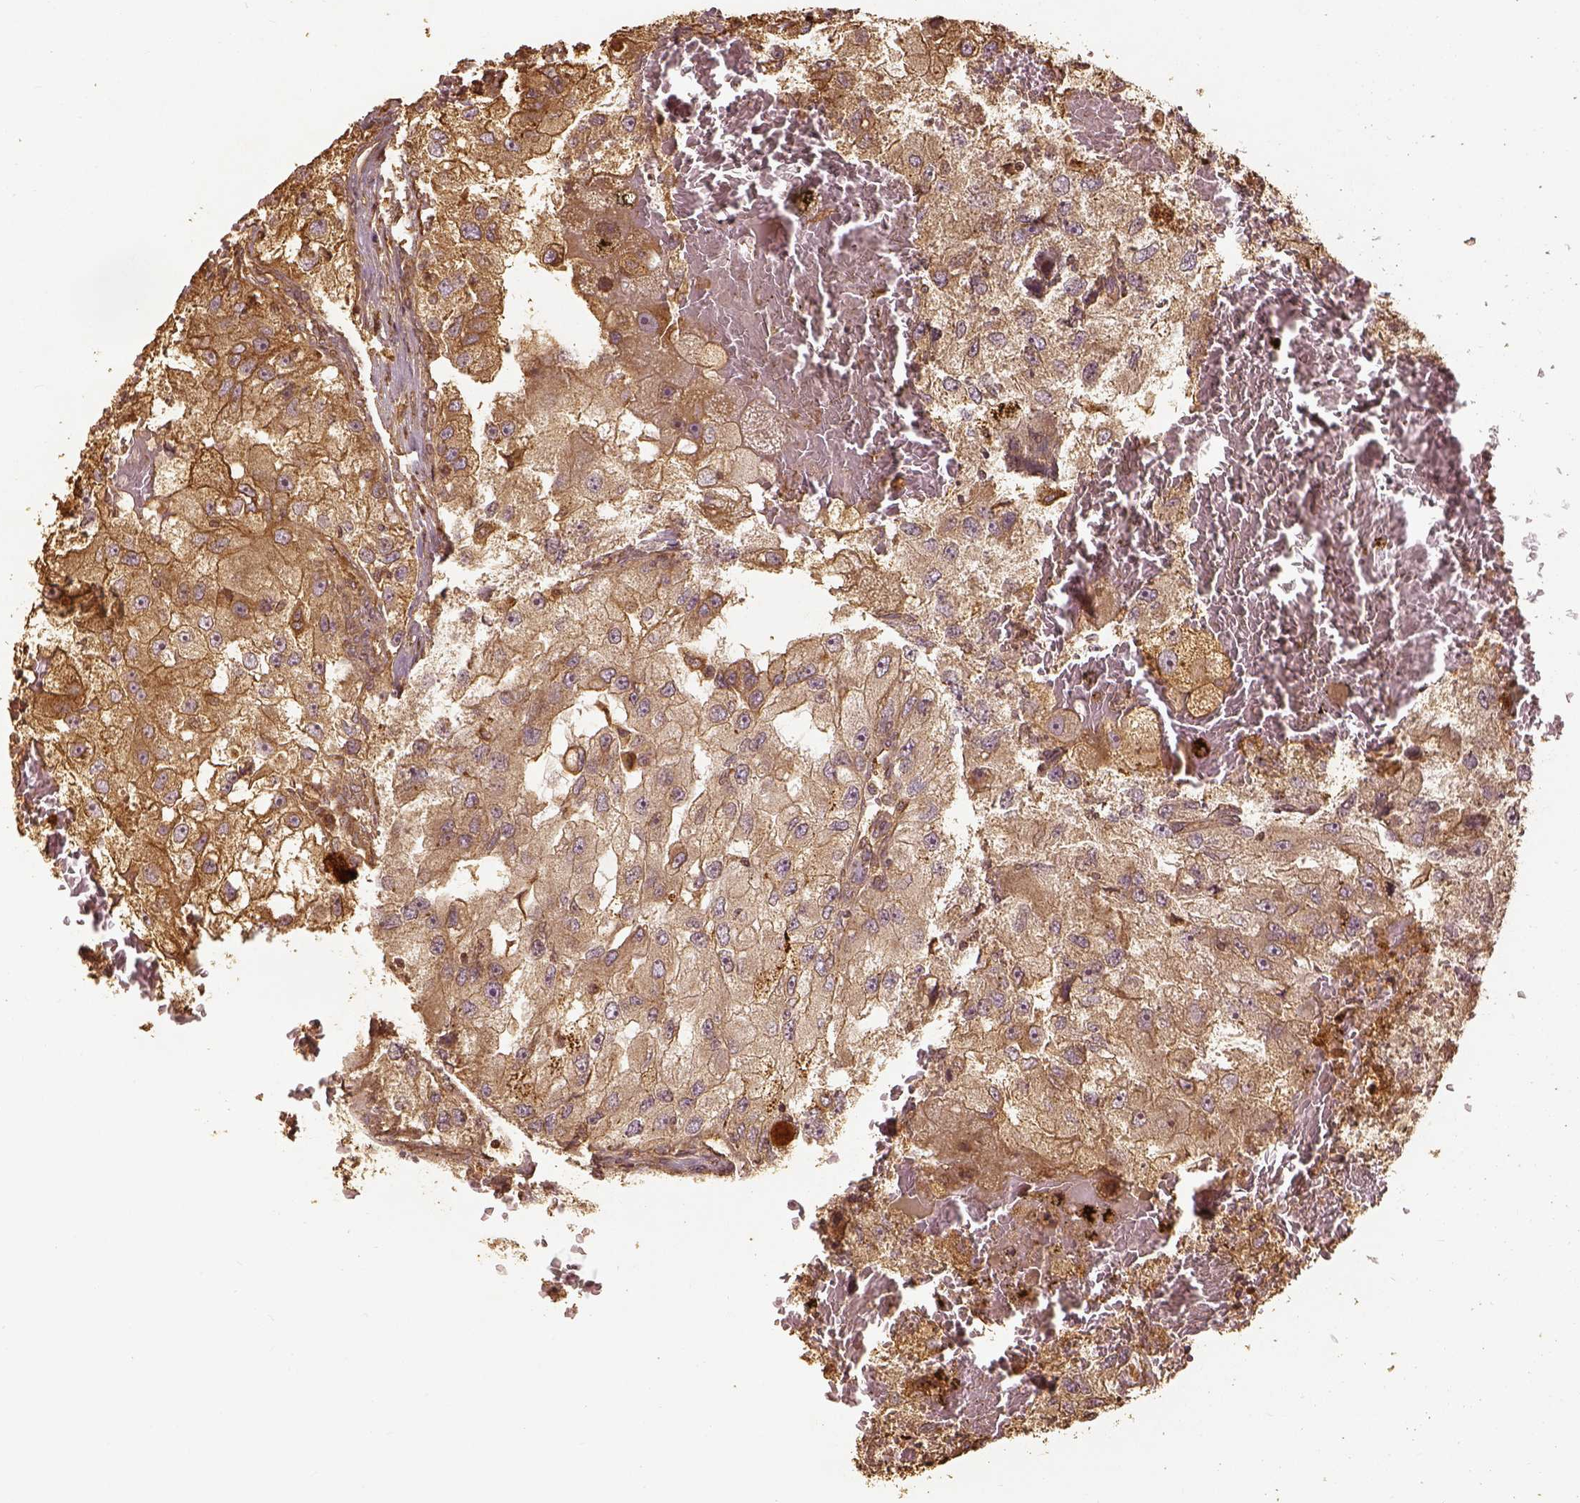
{"staining": {"intensity": "moderate", "quantity": ">75%", "location": "cytoplasmic/membranous"}, "tissue": "renal cancer", "cell_type": "Tumor cells", "image_type": "cancer", "snomed": [{"axis": "morphology", "description": "Adenocarcinoma, NOS"}, {"axis": "topography", "description": "Kidney"}], "caption": "Adenocarcinoma (renal) was stained to show a protein in brown. There is medium levels of moderate cytoplasmic/membranous positivity in approximately >75% of tumor cells. (Brightfield microscopy of DAB IHC at high magnification).", "gene": "VEGFA", "patient": {"sex": "male", "age": 63}}